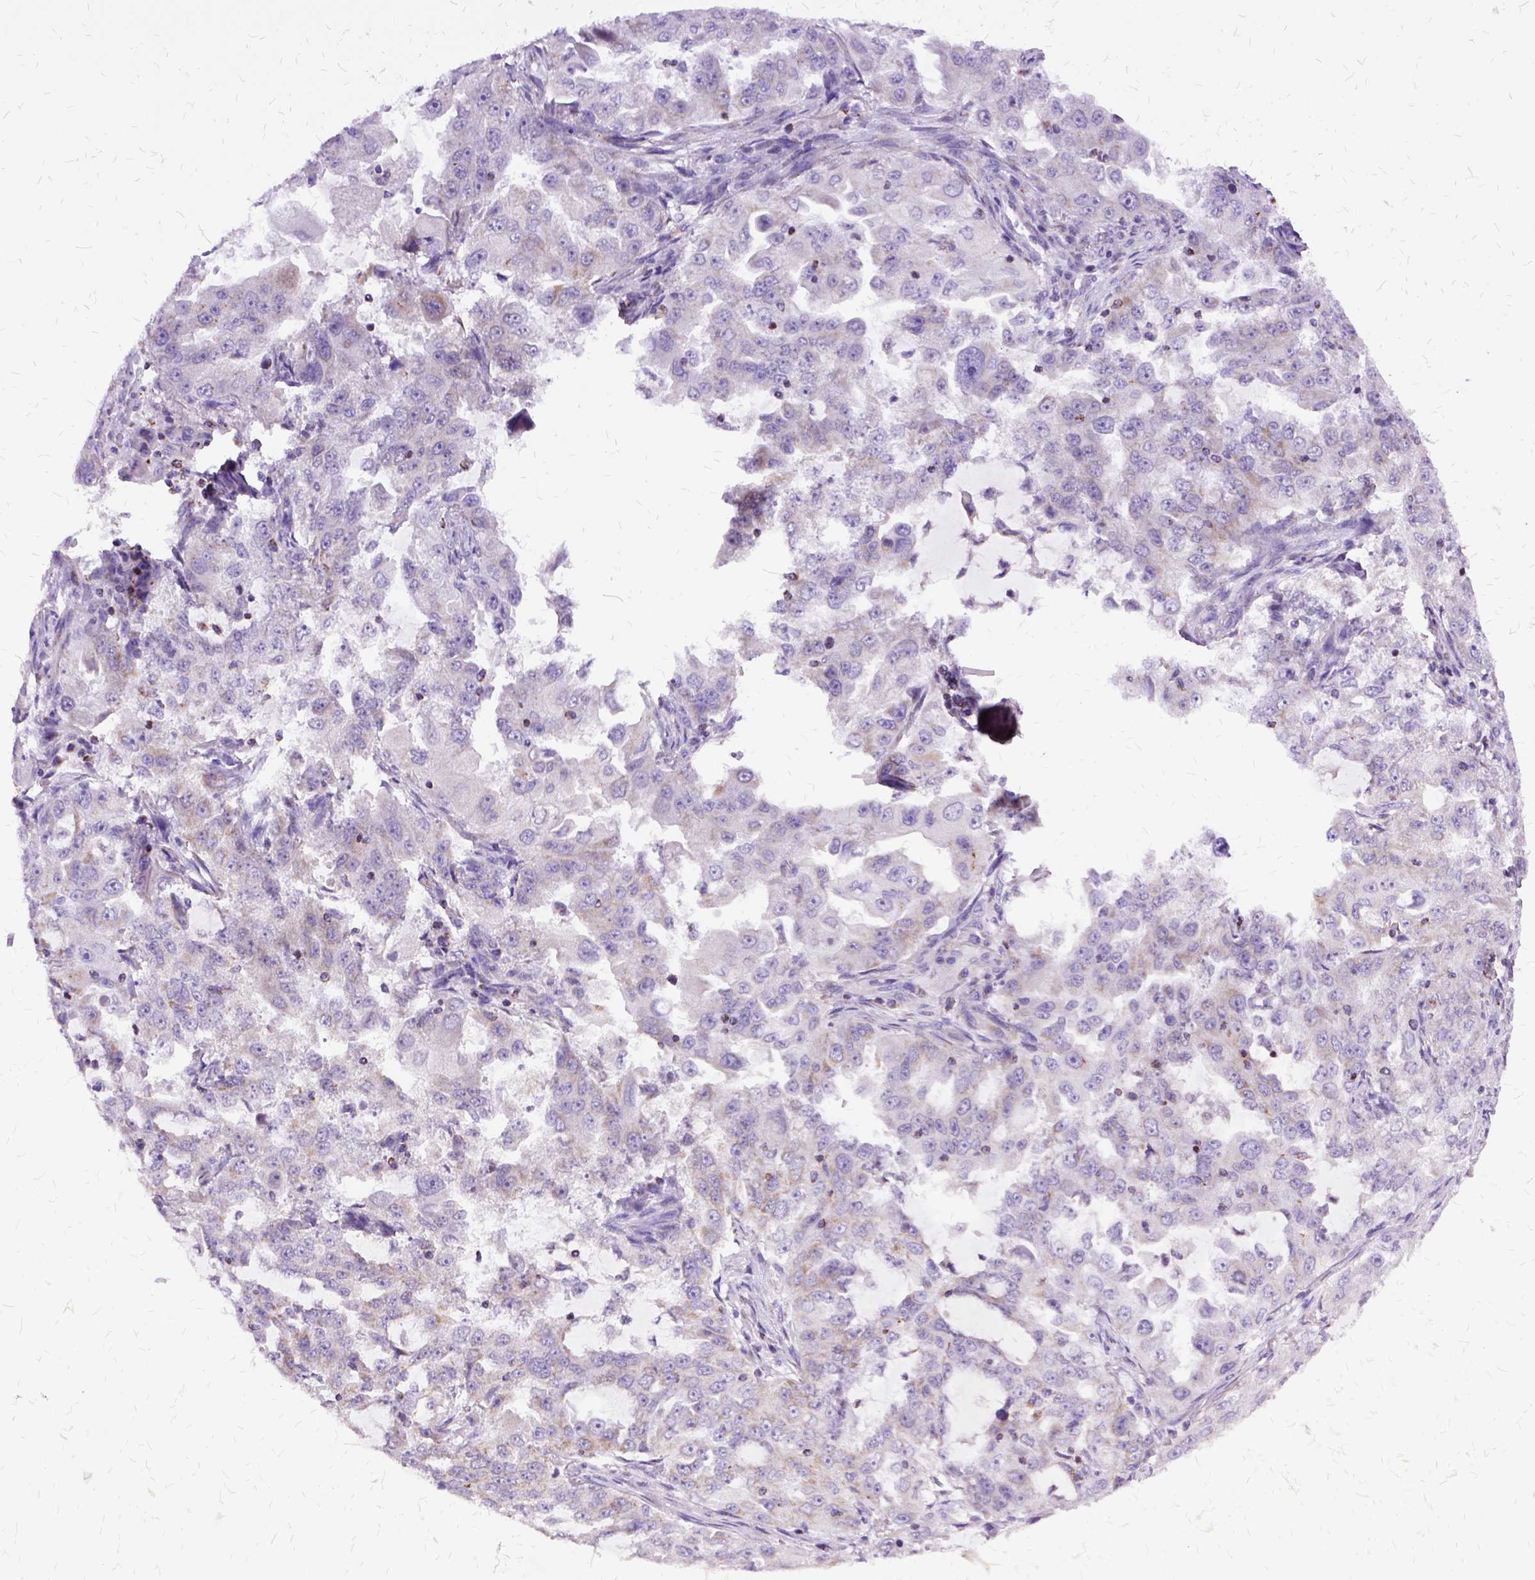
{"staining": {"intensity": "weak", "quantity": "<25%", "location": "cytoplasmic/membranous"}, "tissue": "lung cancer", "cell_type": "Tumor cells", "image_type": "cancer", "snomed": [{"axis": "morphology", "description": "Adenocarcinoma, NOS"}, {"axis": "topography", "description": "Lung"}], "caption": "A high-resolution image shows immunohistochemistry staining of lung adenocarcinoma, which reveals no significant positivity in tumor cells.", "gene": "OXCT1", "patient": {"sex": "female", "age": 61}}